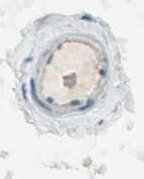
{"staining": {"intensity": "moderate", "quantity": ">75%", "location": "cytoplasmic/membranous"}, "tissue": "adipose tissue", "cell_type": "Adipocytes", "image_type": "normal", "snomed": [{"axis": "morphology", "description": "Normal tissue, NOS"}, {"axis": "morphology", "description": "Duct carcinoma"}, {"axis": "topography", "description": "Breast"}, {"axis": "topography", "description": "Adipose tissue"}], "caption": "This image demonstrates benign adipose tissue stained with immunohistochemistry (IHC) to label a protein in brown. The cytoplasmic/membranous of adipocytes show moderate positivity for the protein. Nuclei are counter-stained blue.", "gene": "ATF6", "patient": {"sex": "female", "age": 37}}